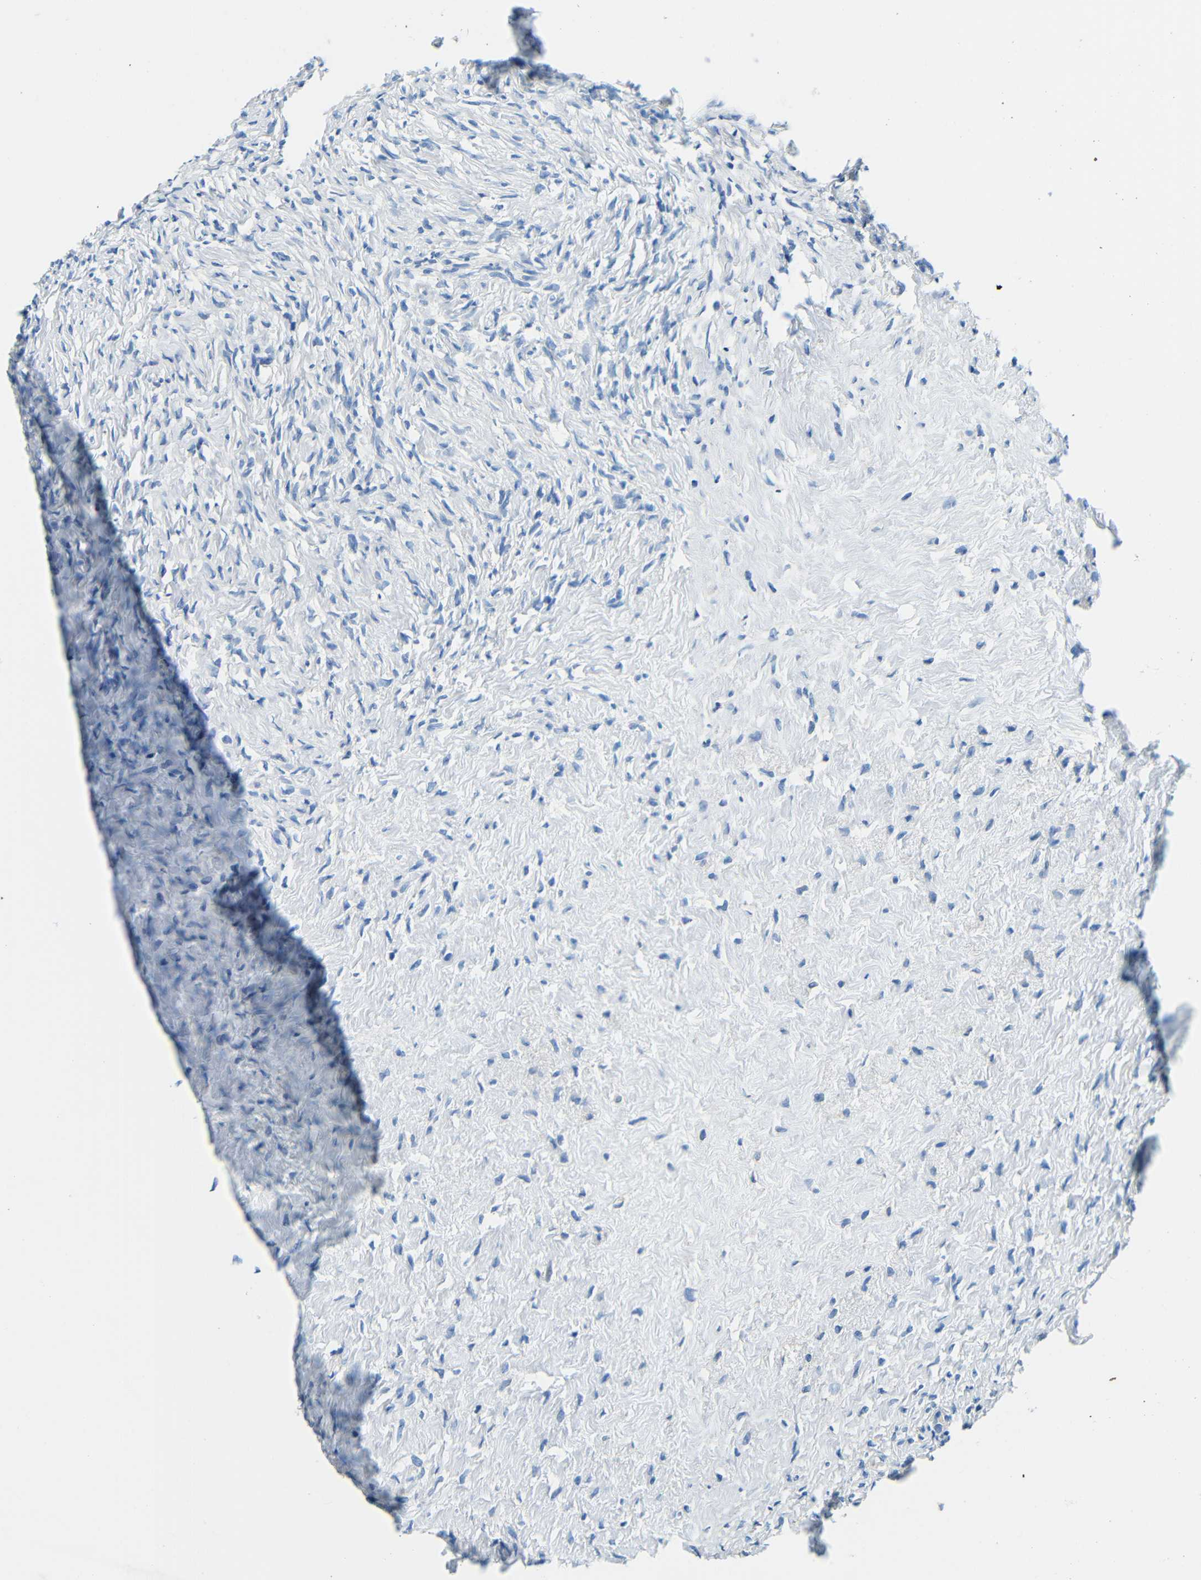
{"staining": {"intensity": "negative", "quantity": "none", "location": "none"}, "tissue": "ovary", "cell_type": "Ovarian stroma cells", "image_type": "normal", "snomed": [{"axis": "morphology", "description": "Normal tissue, NOS"}, {"axis": "topography", "description": "Ovary"}], "caption": "High power microscopy image of an immunohistochemistry (IHC) image of benign ovary, revealing no significant staining in ovarian stroma cells. (Stains: DAB (3,3'-diaminobenzidine) immunohistochemistry with hematoxylin counter stain, Microscopy: brightfield microscopy at high magnification).", "gene": "FMO5", "patient": {"sex": "female", "age": 35}}